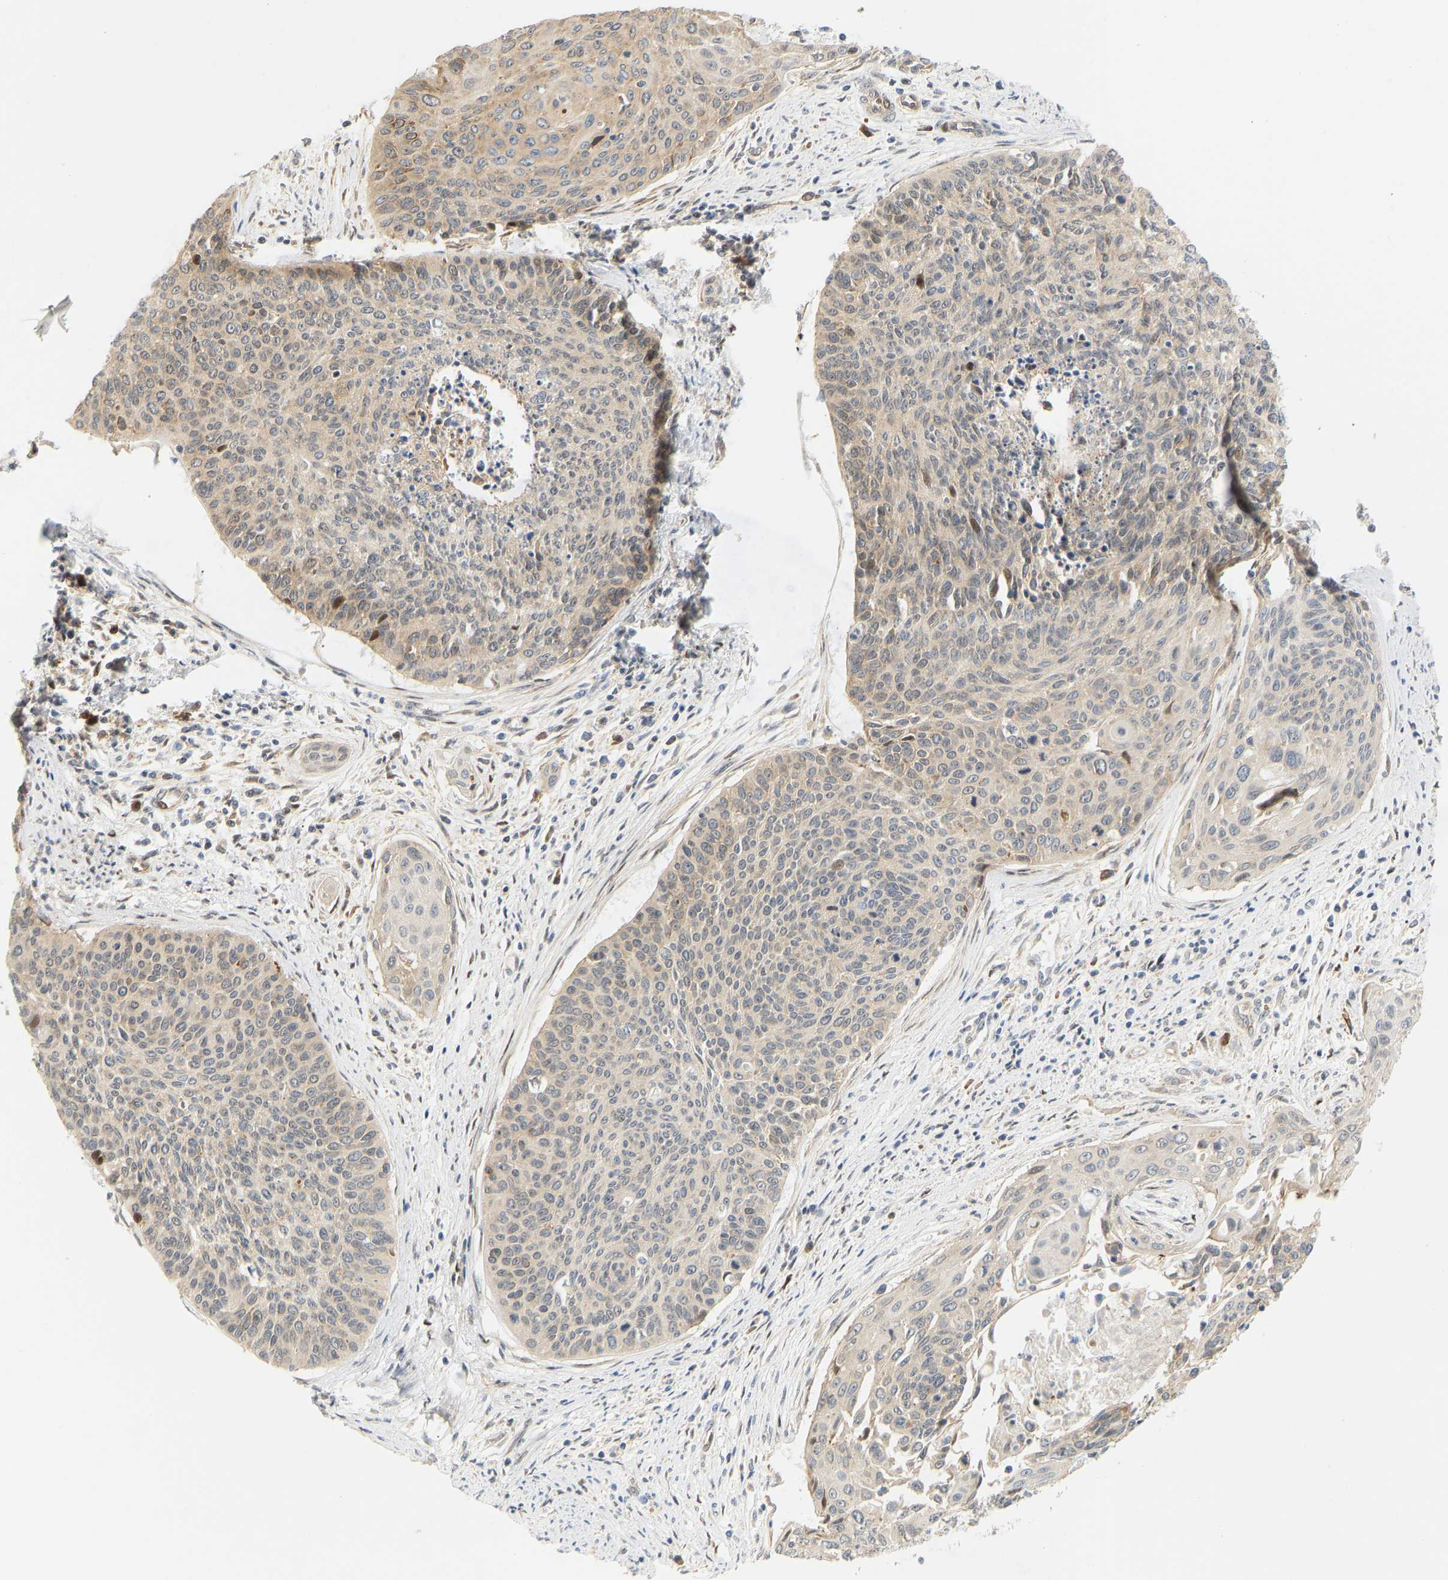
{"staining": {"intensity": "moderate", "quantity": ">75%", "location": "cytoplasmic/membranous"}, "tissue": "cervical cancer", "cell_type": "Tumor cells", "image_type": "cancer", "snomed": [{"axis": "morphology", "description": "Squamous cell carcinoma, NOS"}, {"axis": "topography", "description": "Cervix"}], "caption": "Moderate cytoplasmic/membranous expression is appreciated in about >75% of tumor cells in squamous cell carcinoma (cervical). (DAB IHC, brown staining for protein, blue staining for nuclei).", "gene": "RPS14", "patient": {"sex": "female", "age": 55}}